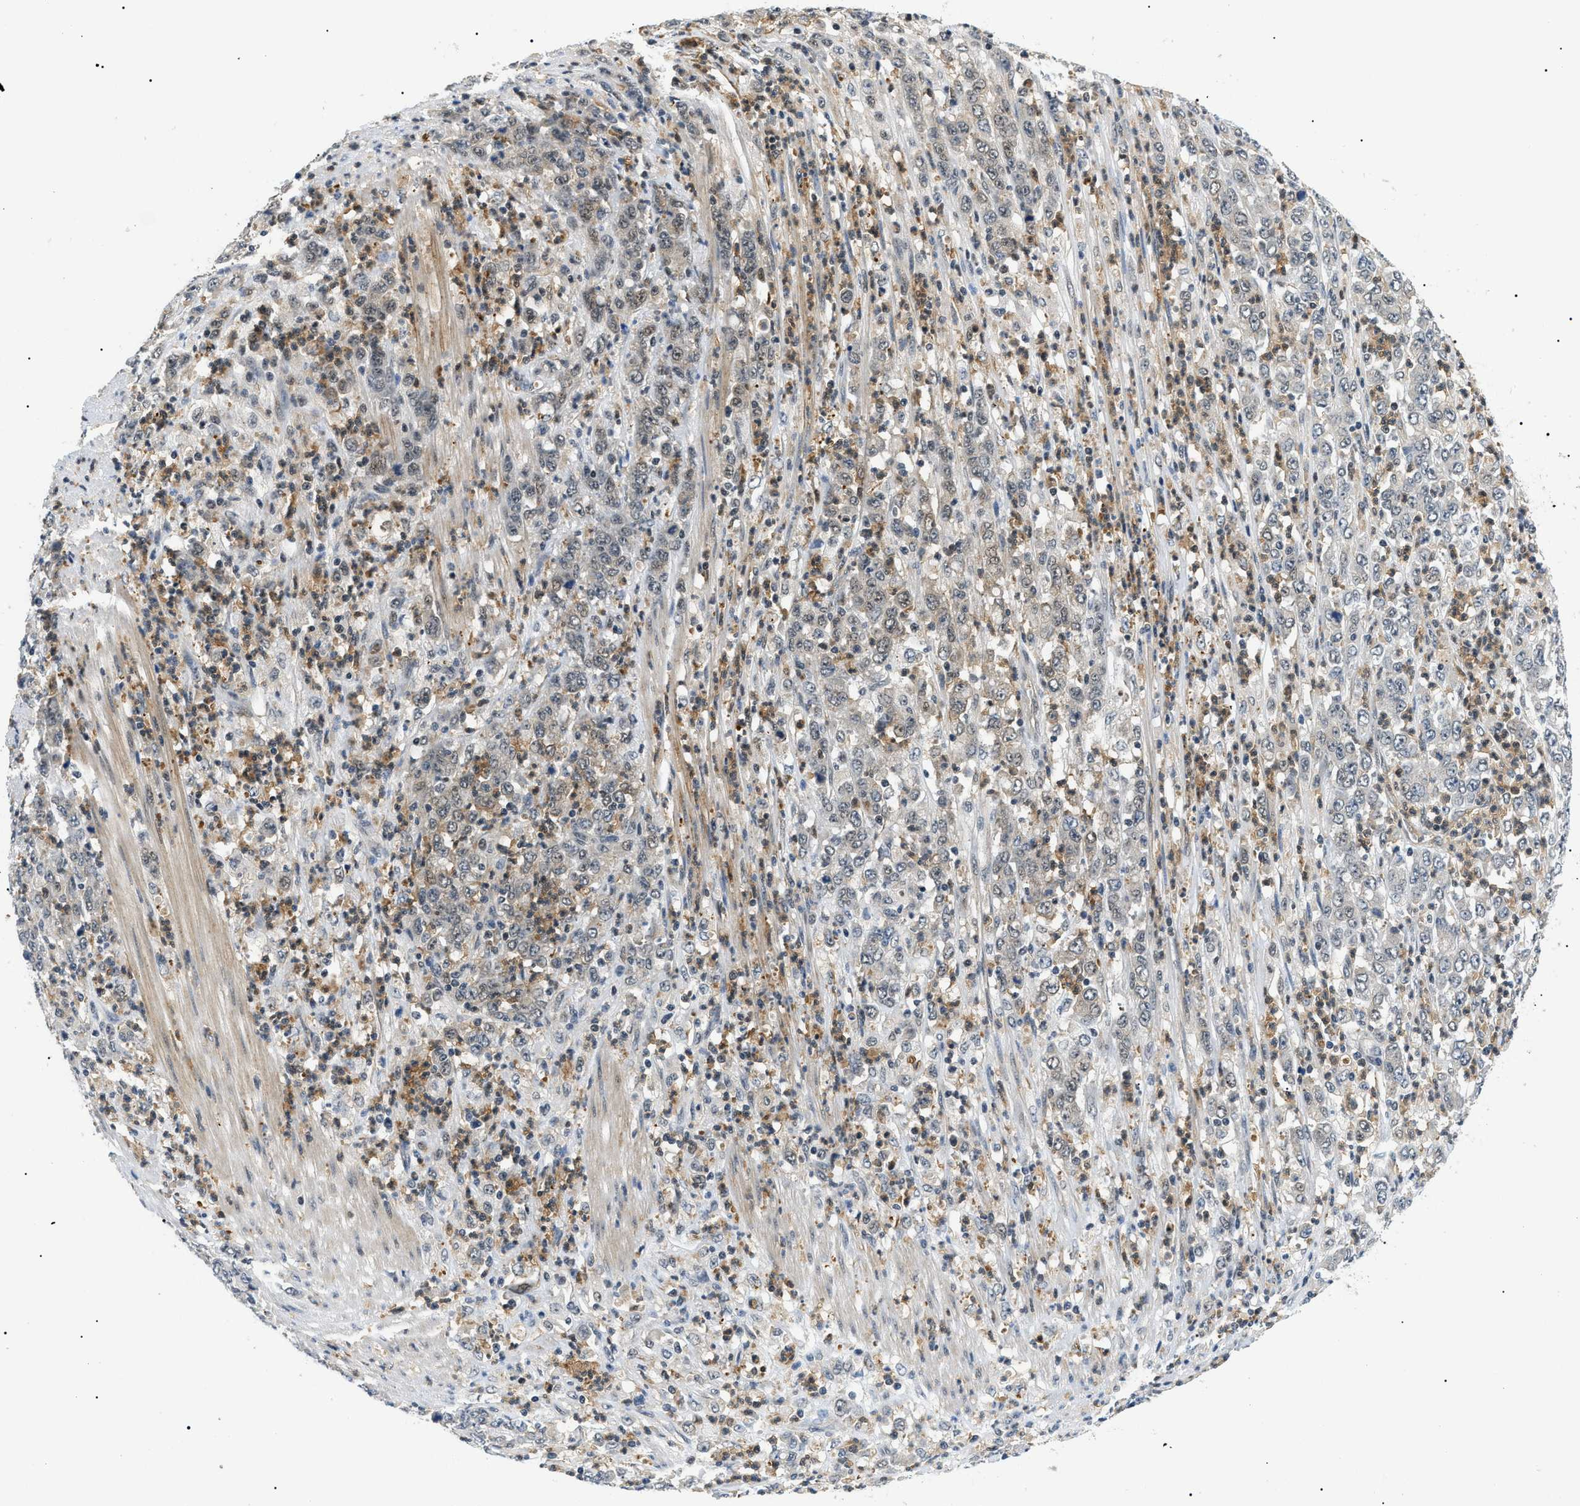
{"staining": {"intensity": "weak", "quantity": "<25%", "location": "cytoplasmic/membranous"}, "tissue": "stomach cancer", "cell_type": "Tumor cells", "image_type": "cancer", "snomed": [{"axis": "morphology", "description": "Adenocarcinoma, NOS"}, {"axis": "topography", "description": "Stomach, lower"}], "caption": "High magnification brightfield microscopy of adenocarcinoma (stomach) stained with DAB (brown) and counterstained with hematoxylin (blue): tumor cells show no significant staining. (Brightfield microscopy of DAB immunohistochemistry (IHC) at high magnification).", "gene": "RBM15", "patient": {"sex": "female", "age": 71}}